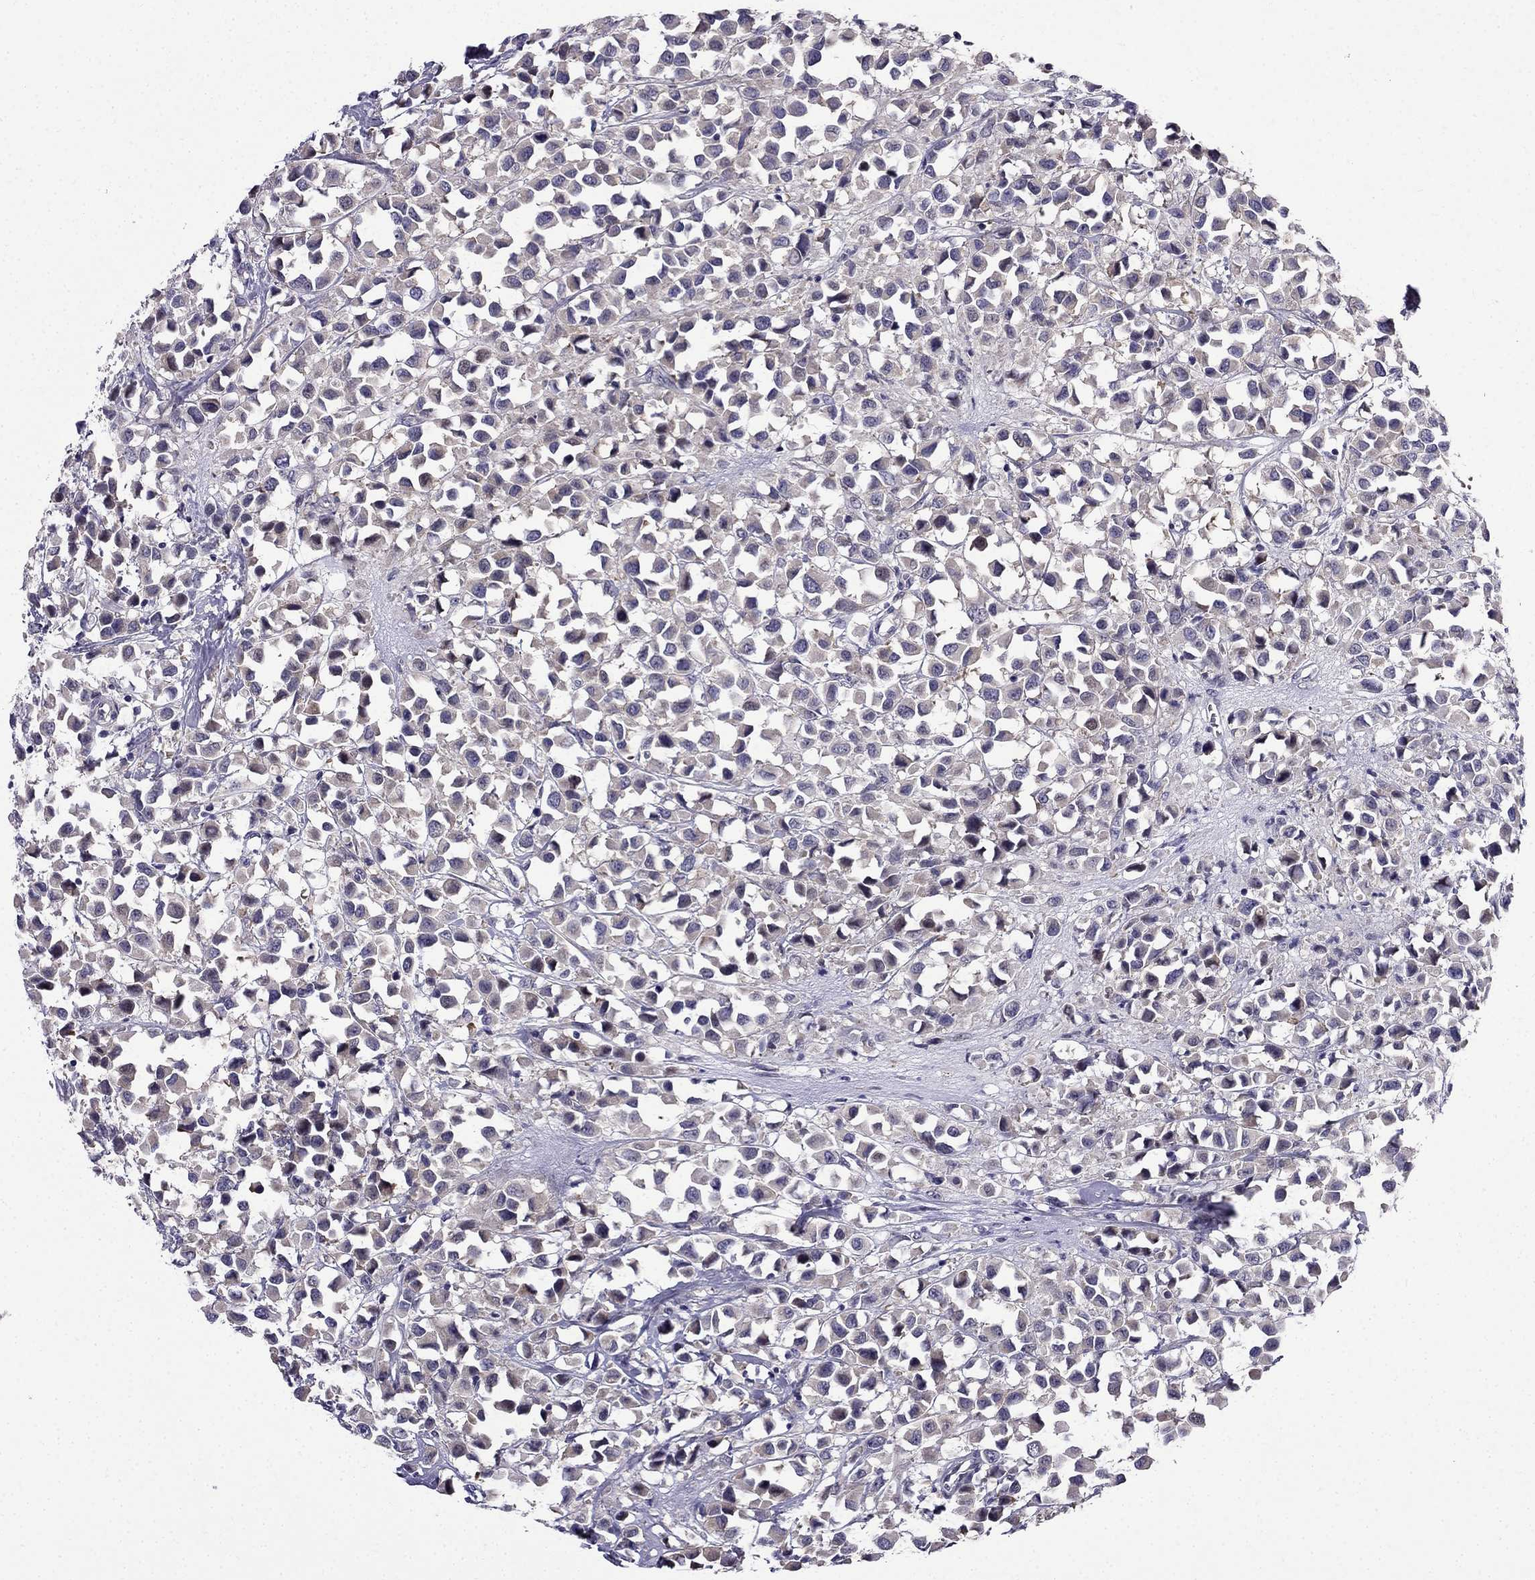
{"staining": {"intensity": "weak", "quantity": "<25%", "location": "cytoplasmic/membranous"}, "tissue": "breast cancer", "cell_type": "Tumor cells", "image_type": "cancer", "snomed": [{"axis": "morphology", "description": "Duct carcinoma"}, {"axis": "topography", "description": "Breast"}], "caption": "A photomicrograph of human breast cancer (invasive ductal carcinoma) is negative for staining in tumor cells.", "gene": "PI16", "patient": {"sex": "female", "age": 61}}